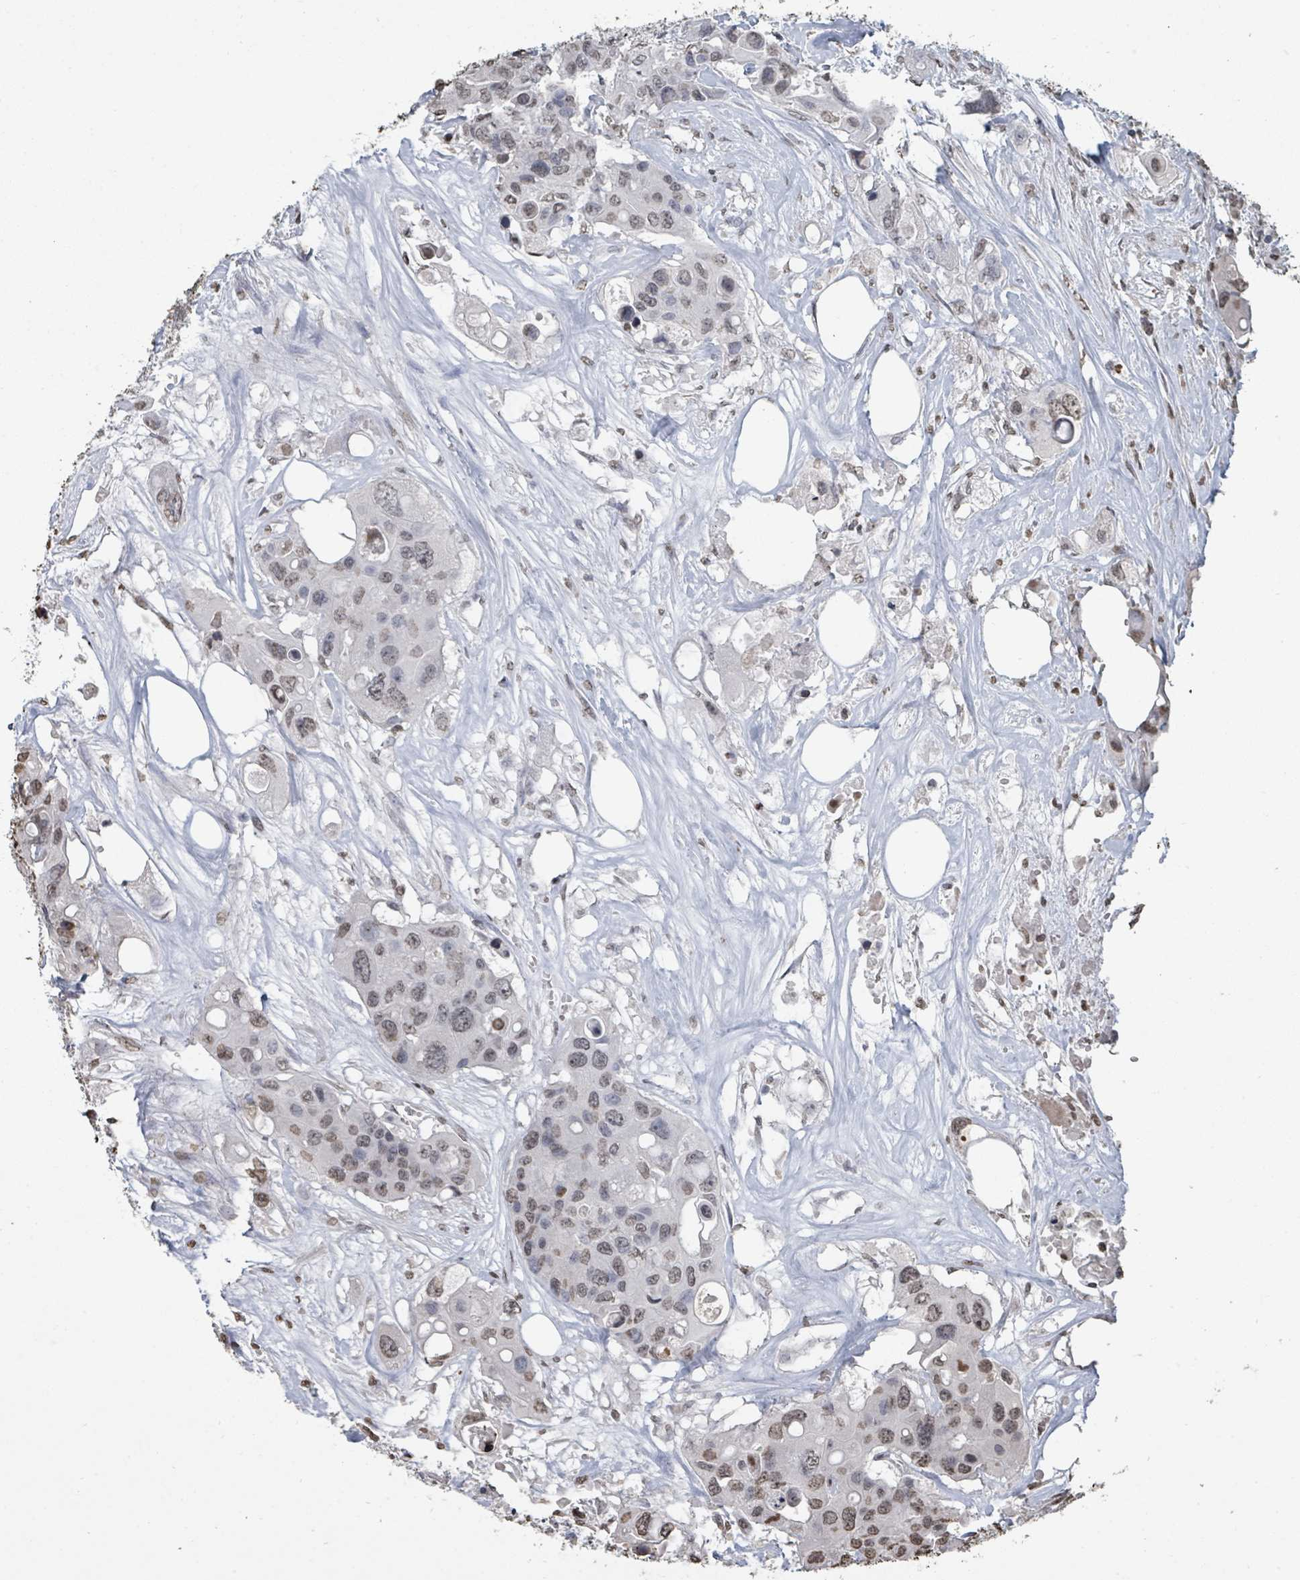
{"staining": {"intensity": "weak", "quantity": "25%-75%", "location": "nuclear"}, "tissue": "colorectal cancer", "cell_type": "Tumor cells", "image_type": "cancer", "snomed": [{"axis": "morphology", "description": "Adenocarcinoma, NOS"}, {"axis": "topography", "description": "Colon"}], "caption": "Immunohistochemical staining of adenocarcinoma (colorectal) reveals low levels of weak nuclear protein expression in about 25%-75% of tumor cells.", "gene": "MRPS12", "patient": {"sex": "male", "age": 77}}